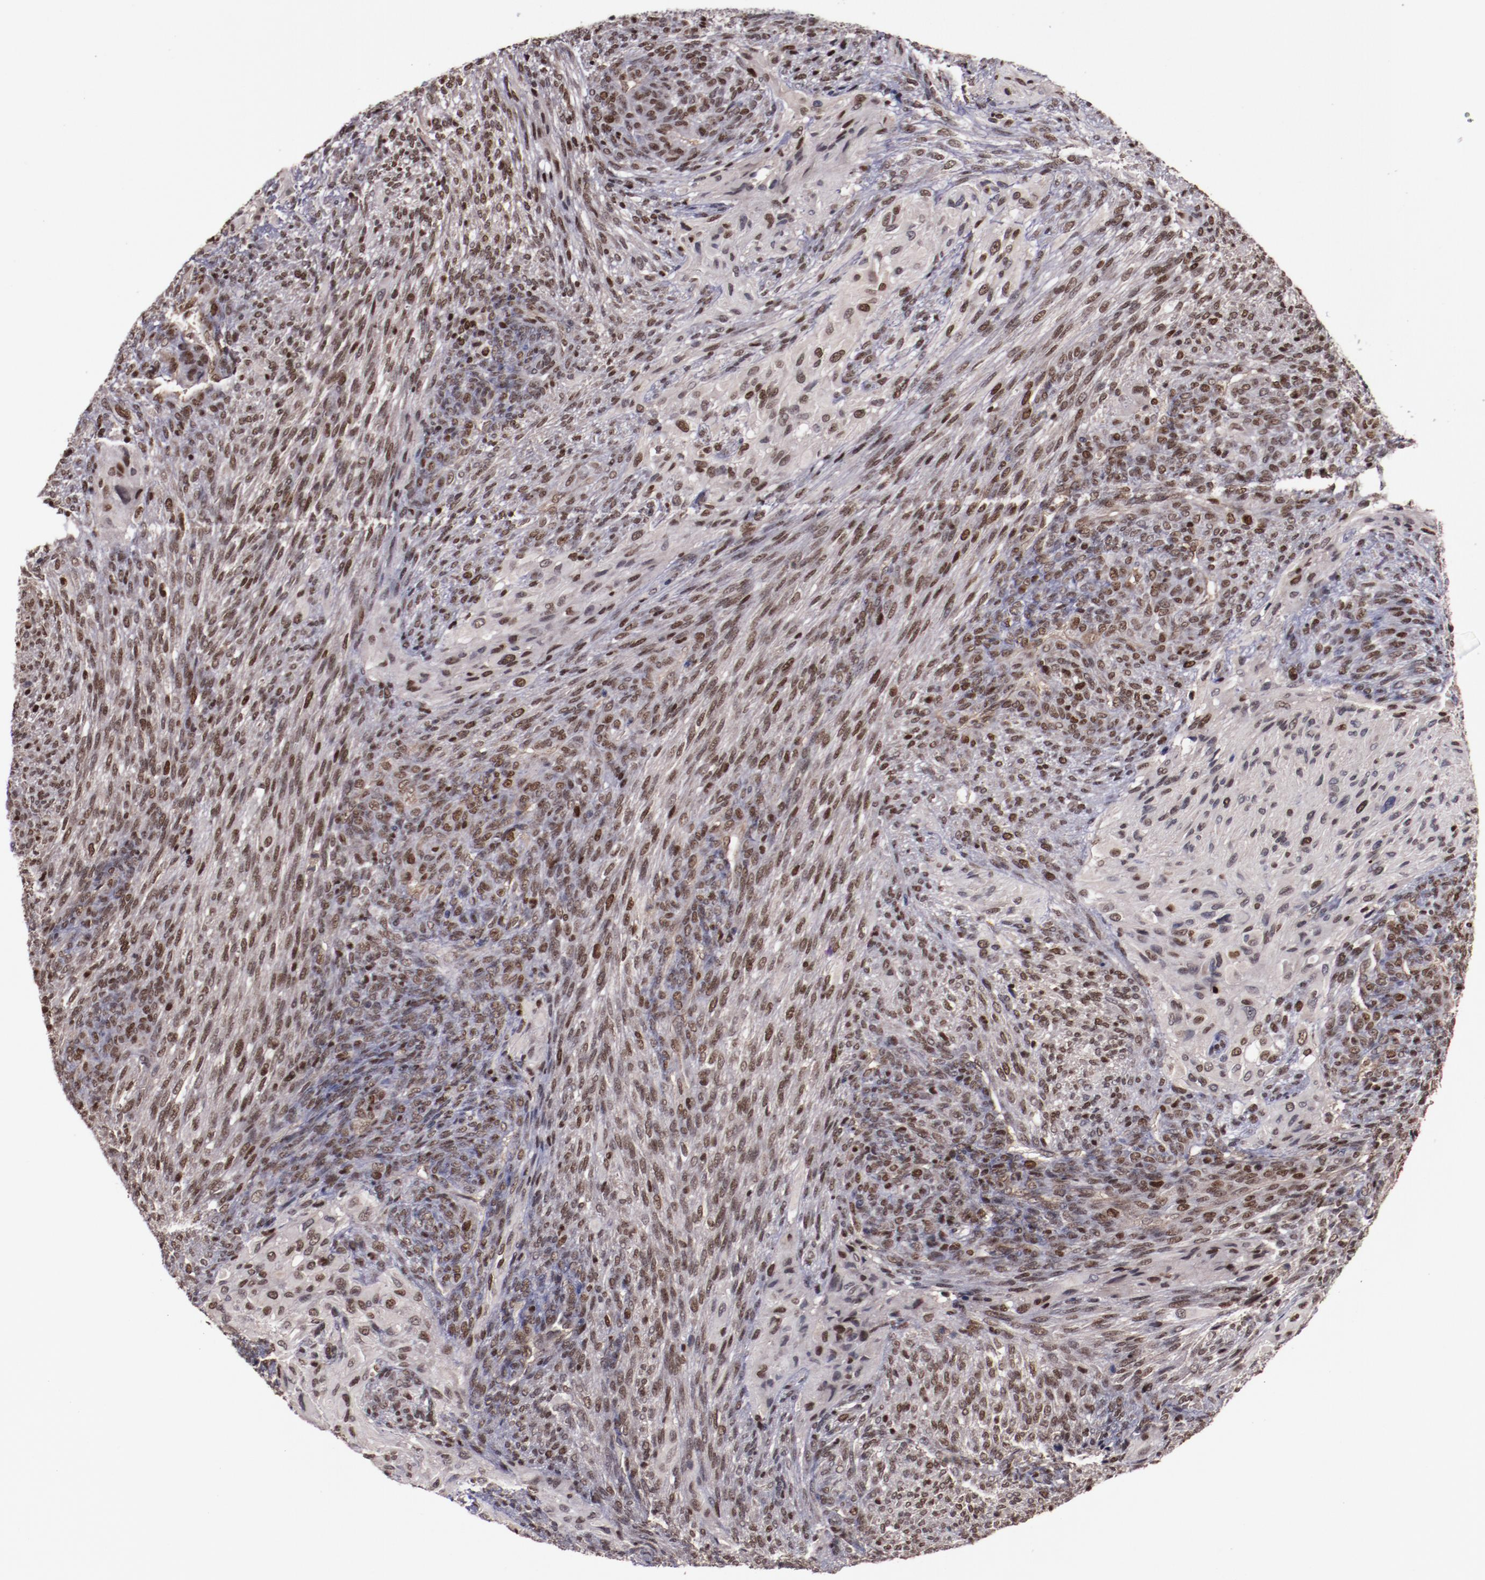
{"staining": {"intensity": "strong", "quantity": ">75%", "location": "nuclear"}, "tissue": "glioma", "cell_type": "Tumor cells", "image_type": "cancer", "snomed": [{"axis": "morphology", "description": "Glioma, malignant, High grade"}, {"axis": "topography", "description": "Cerebral cortex"}], "caption": "Strong nuclear protein expression is appreciated in approximately >75% of tumor cells in malignant high-grade glioma.", "gene": "CHEK2", "patient": {"sex": "female", "age": 55}}